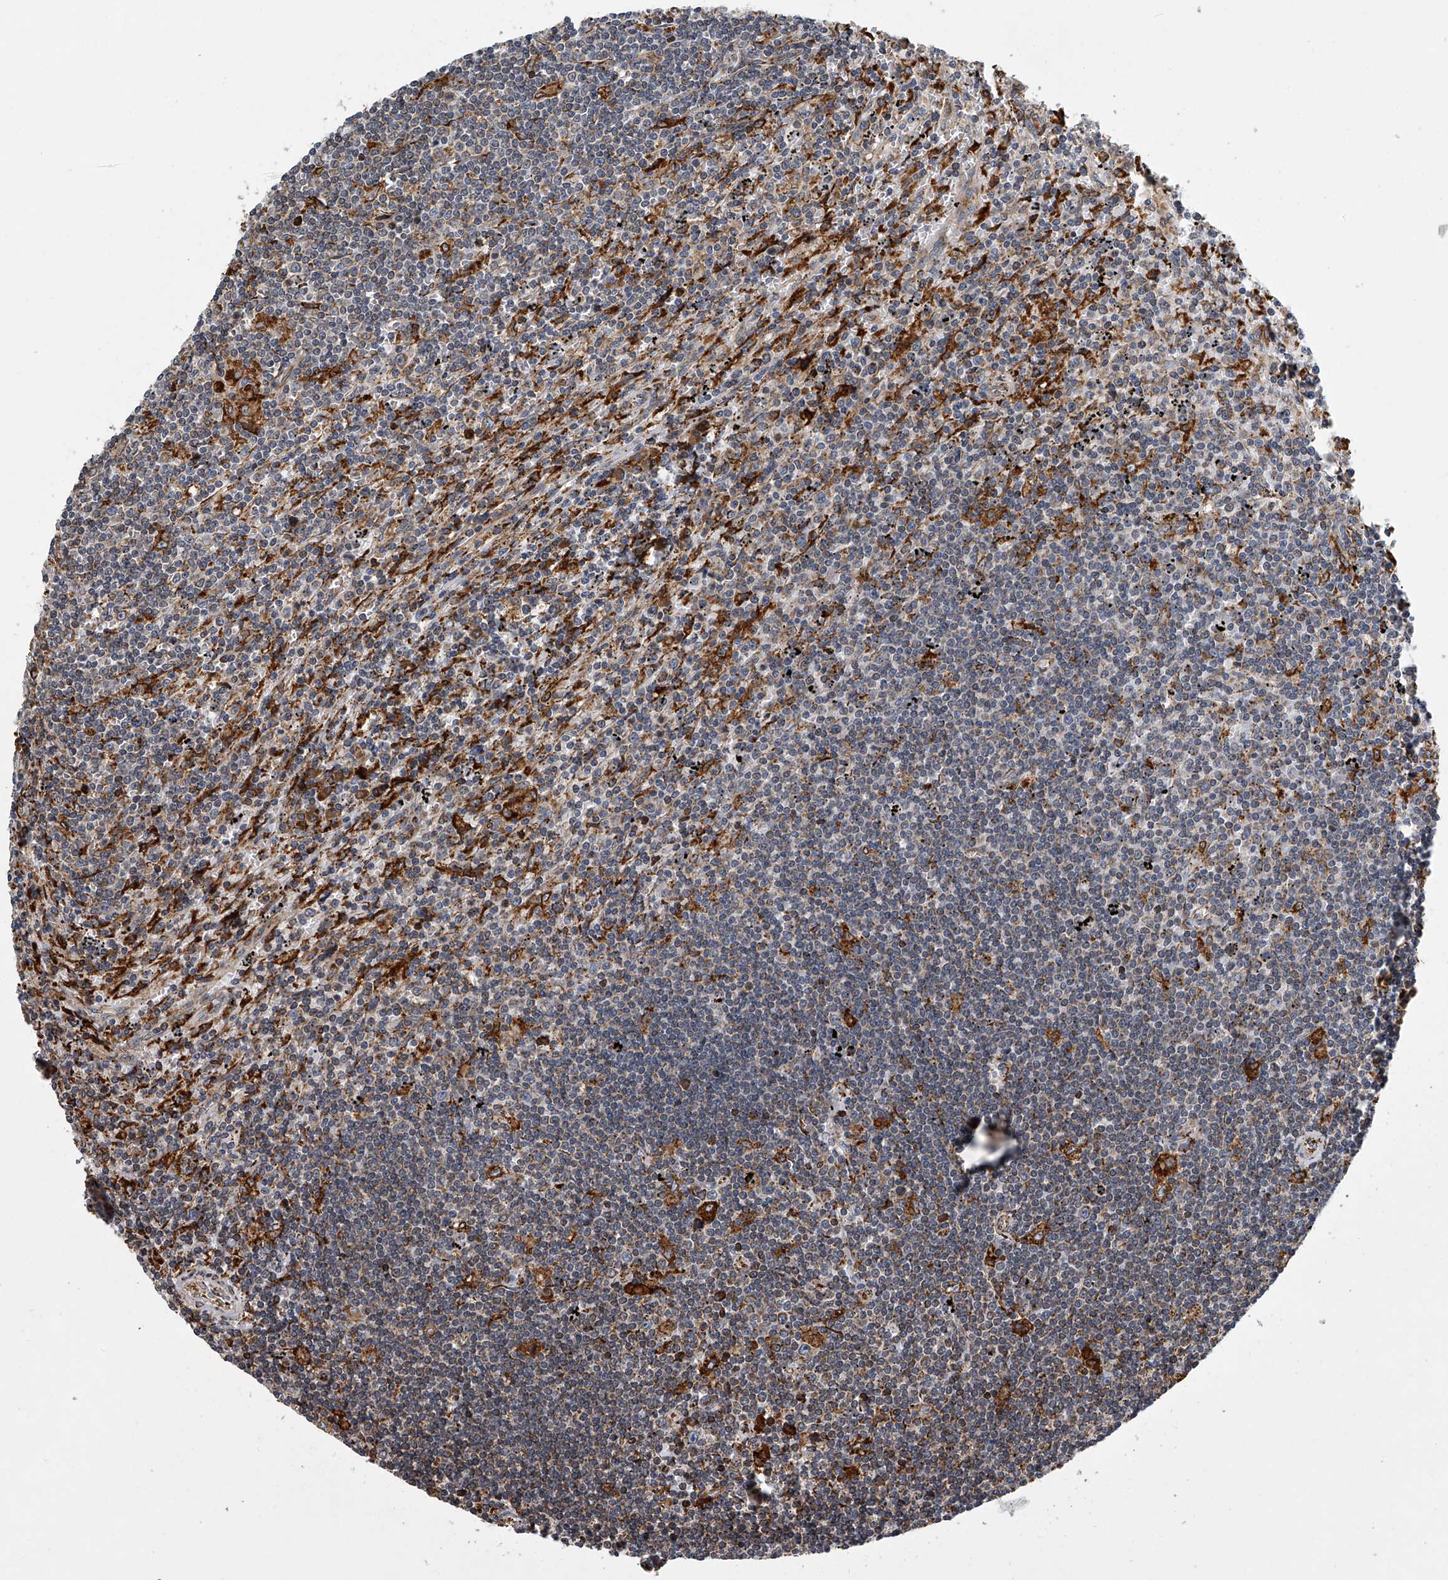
{"staining": {"intensity": "negative", "quantity": "none", "location": "none"}, "tissue": "lymphoma", "cell_type": "Tumor cells", "image_type": "cancer", "snomed": [{"axis": "morphology", "description": "Malignant lymphoma, non-Hodgkin's type, Low grade"}, {"axis": "topography", "description": "Spleen"}], "caption": "The photomicrograph shows no staining of tumor cells in lymphoma.", "gene": "TMEM63C", "patient": {"sex": "male", "age": 76}}